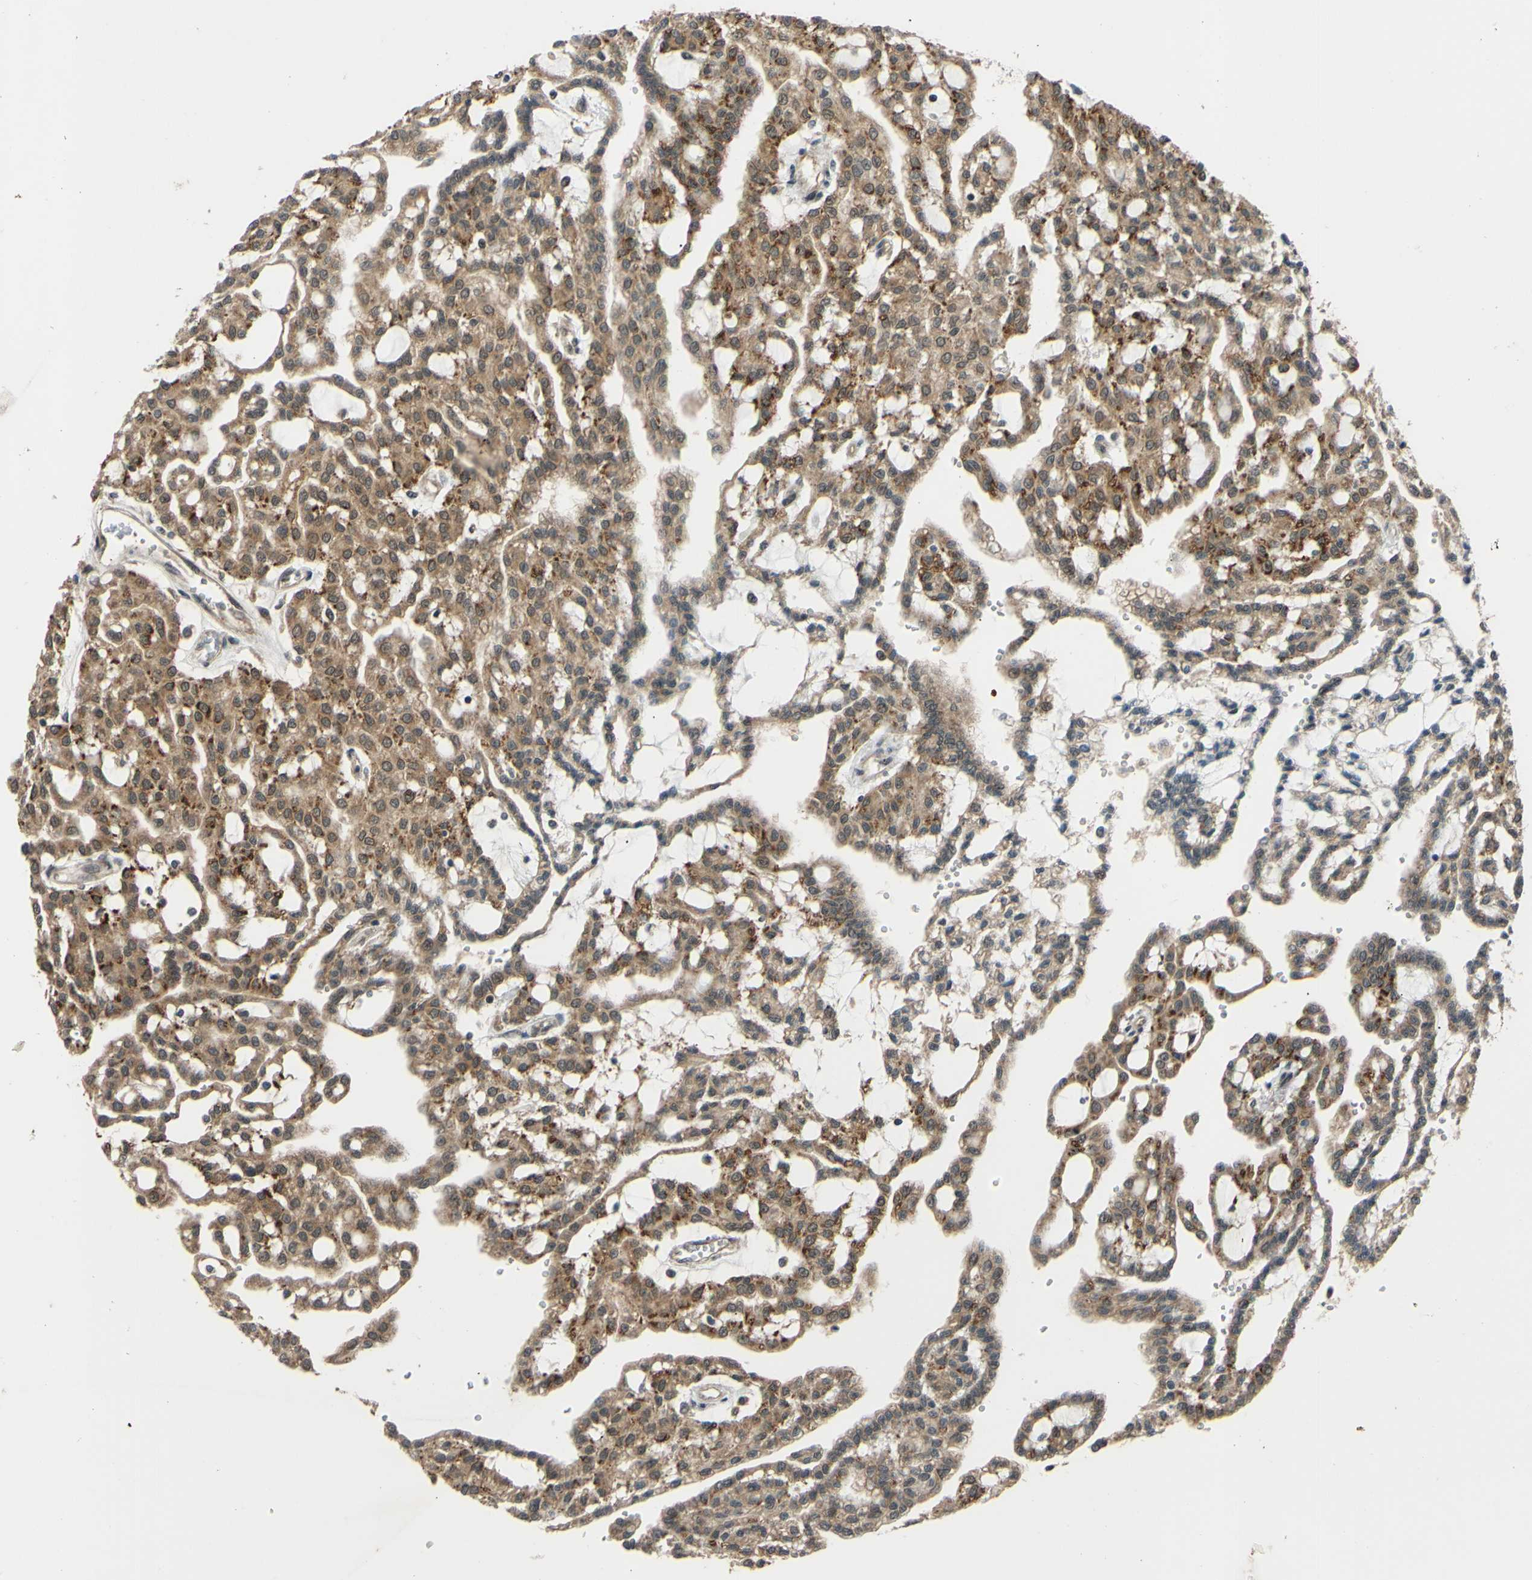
{"staining": {"intensity": "moderate", "quantity": ">75%", "location": "cytoplasmic/membranous"}, "tissue": "renal cancer", "cell_type": "Tumor cells", "image_type": "cancer", "snomed": [{"axis": "morphology", "description": "Adenocarcinoma, NOS"}, {"axis": "topography", "description": "Kidney"}], "caption": "Immunohistochemistry photomicrograph of neoplastic tissue: renal adenocarcinoma stained using immunohistochemistry (IHC) shows medium levels of moderate protein expression localized specifically in the cytoplasmic/membranous of tumor cells, appearing as a cytoplasmic/membranous brown color.", "gene": "ABCC8", "patient": {"sex": "male", "age": 63}}